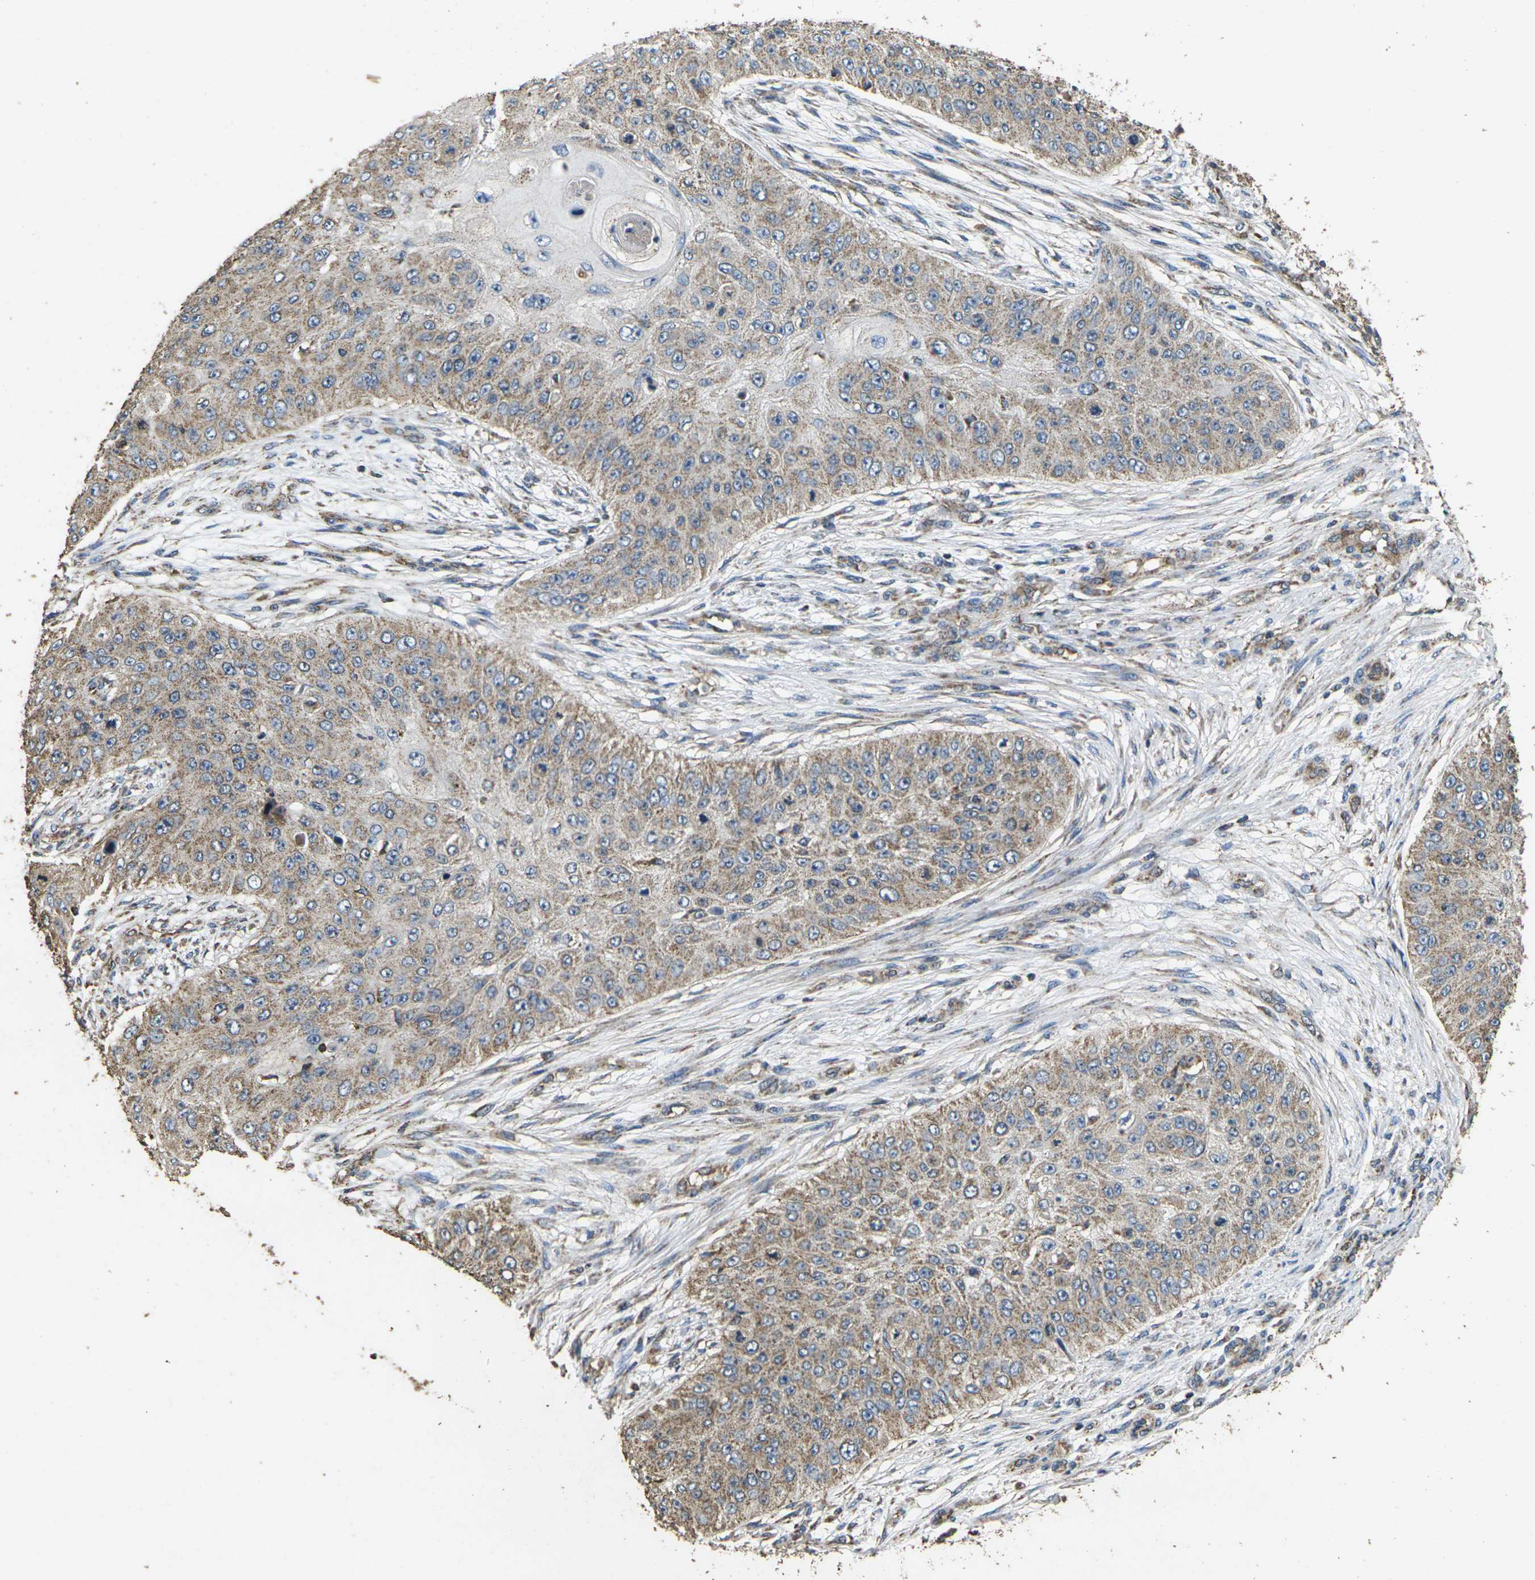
{"staining": {"intensity": "weak", "quantity": ">75%", "location": "cytoplasmic/membranous"}, "tissue": "skin cancer", "cell_type": "Tumor cells", "image_type": "cancer", "snomed": [{"axis": "morphology", "description": "Squamous cell carcinoma, NOS"}, {"axis": "topography", "description": "Skin"}], "caption": "A brown stain shows weak cytoplasmic/membranous staining of a protein in human skin cancer (squamous cell carcinoma) tumor cells. (DAB (3,3'-diaminobenzidine) = brown stain, brightfield microscopy at high magnification).", "gene": "MAPK11", "patient": {"sex": "female", "age": 80}}